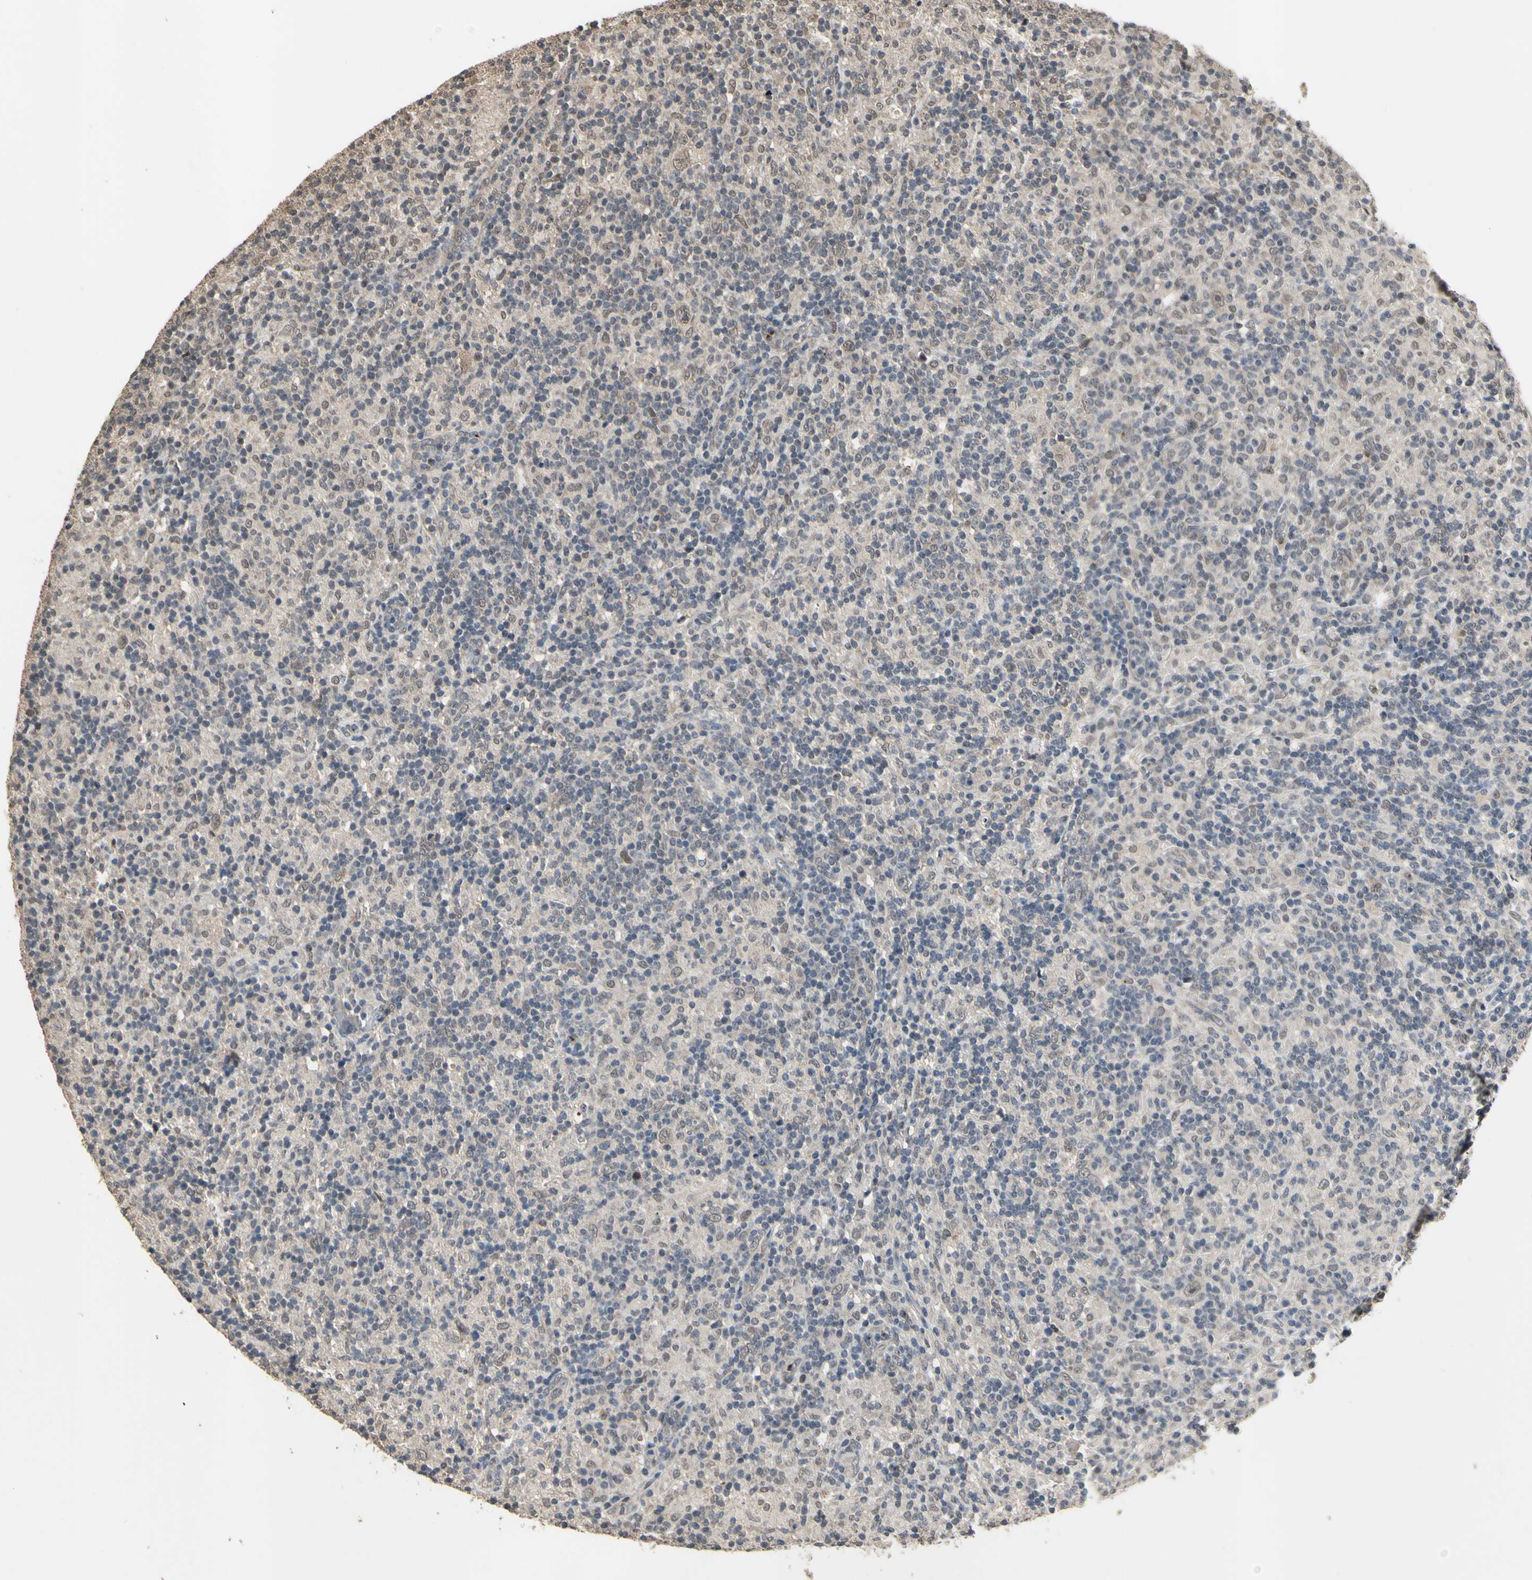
{"staining": {"intensity": "weak", "quantity": ">75%", "location": "nuclear"}, "tissue": "lymphoma", "cell_type": "Tumor cells", "image_type": "cancer", "snomed": [{"axis": "morphology", "description": "Hodgkin's disease, NOS"}, {"axis": "topography", "description": "Lymph node"}], "caption": "Protein positivity by immunohistochemistry reveals weak nuclear staining in approximately >75% of tumor cells in Hodgkin's disease.", "gene": "ZNF174", "patient": {"sex": "male", "age": 70}}